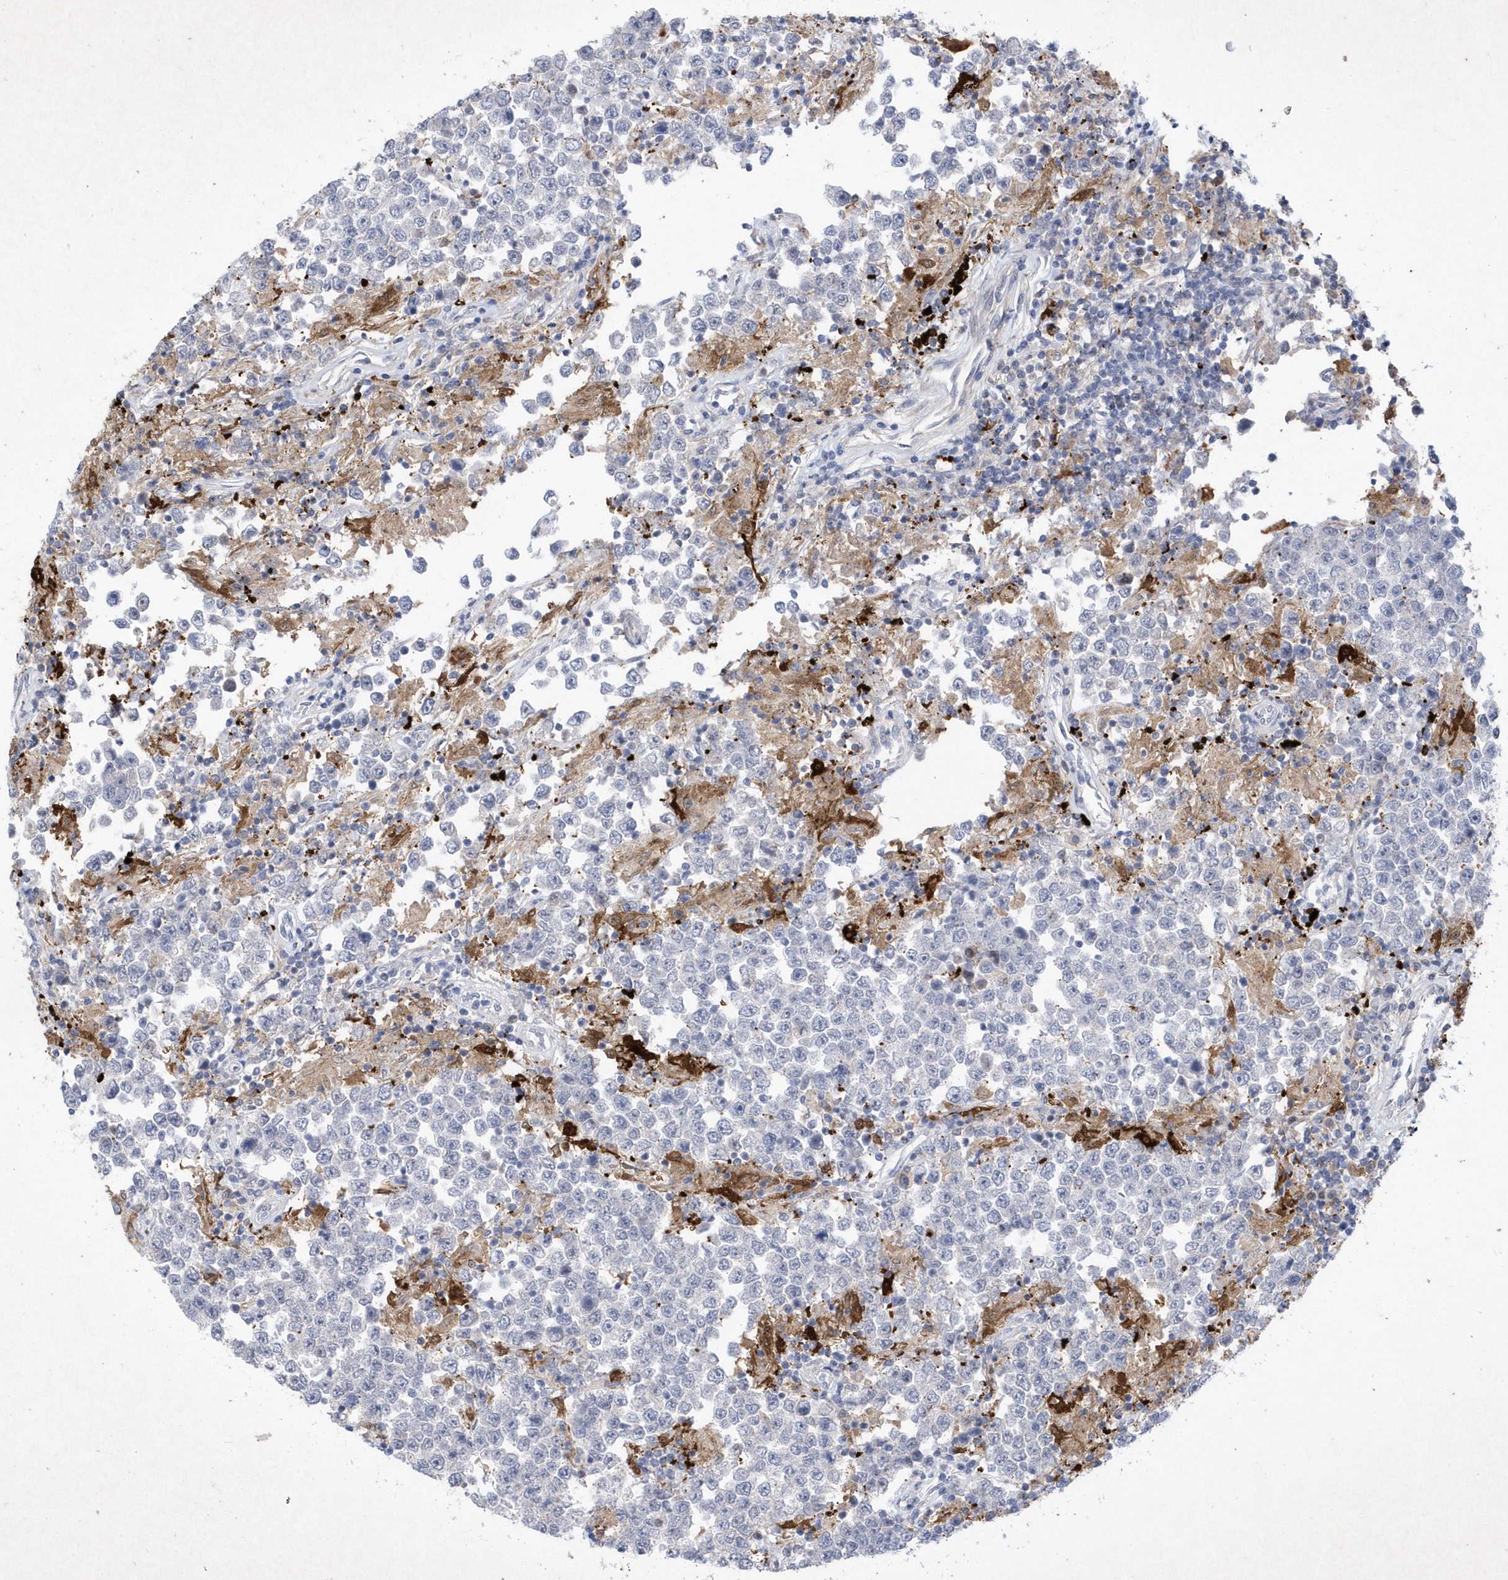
{"staining": {"intensity": "negative", "quantity": "none", "location": "none"}, "tissue": "testis cancer", "cell_type": "Tumor cells", "image_type": "cancer", "snomed": [{"axis": "morphology", "description": "Normal tissue, NOS"}, {"axis": "morphology", "description": "Urothelial carcinoma, High grade"}, {"axis": "morphology", "description": "Seminoma, NOS"}, {"axis": "morphology", "description": "Carcinoma, Embryonal, NOS"}, {"axis": "topography", "description": "Urinary bladder"}, {"axis": "topography", "description": "Testis"}], "caption": "This is an immunohistochemistry (IHC) histopathology image of seminoma (testis). There is no expression in tumor cells.", "gene": "BHLHA15", "patient": {"sex": "male", "age": 41}}